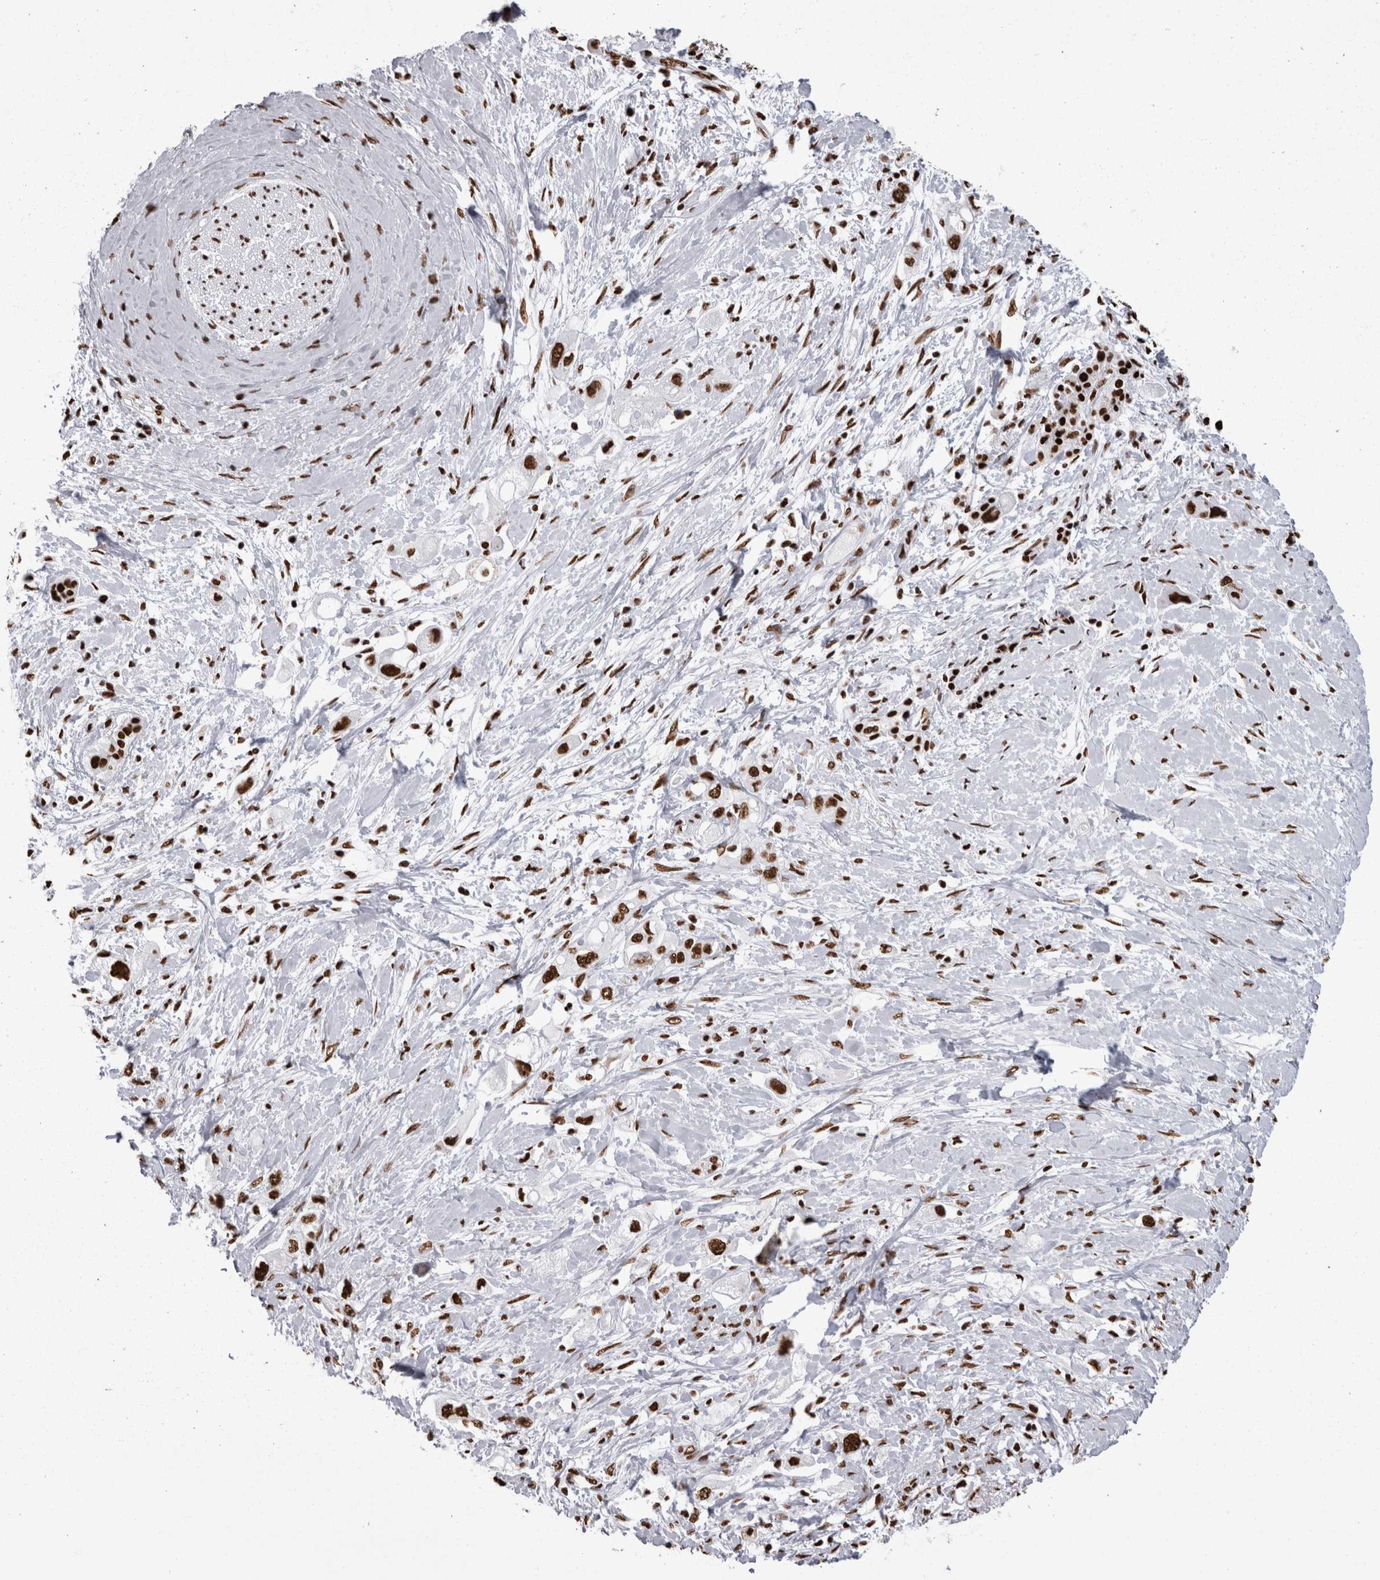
{"staining": {"intensity": "strong", "quantity": ">75%", "location": "nuclear"}, "tissue": "pancreatic cancer", "cell_type": "Tumor cells", "image_type": "cancer", "snomed": [{"axis": "morphology", "description": "Adenocarcinoma, NOS"}, {"axis": "topography", "description": "Pancreas"}], "caption": "This is a histology image of IHC staining of pancreatic adenocarcinoma, which shows strong positivity in the nuclear of tumor cells.", "gene": "HNRNPM", "patient": {"sex": "female", "age": 56}}